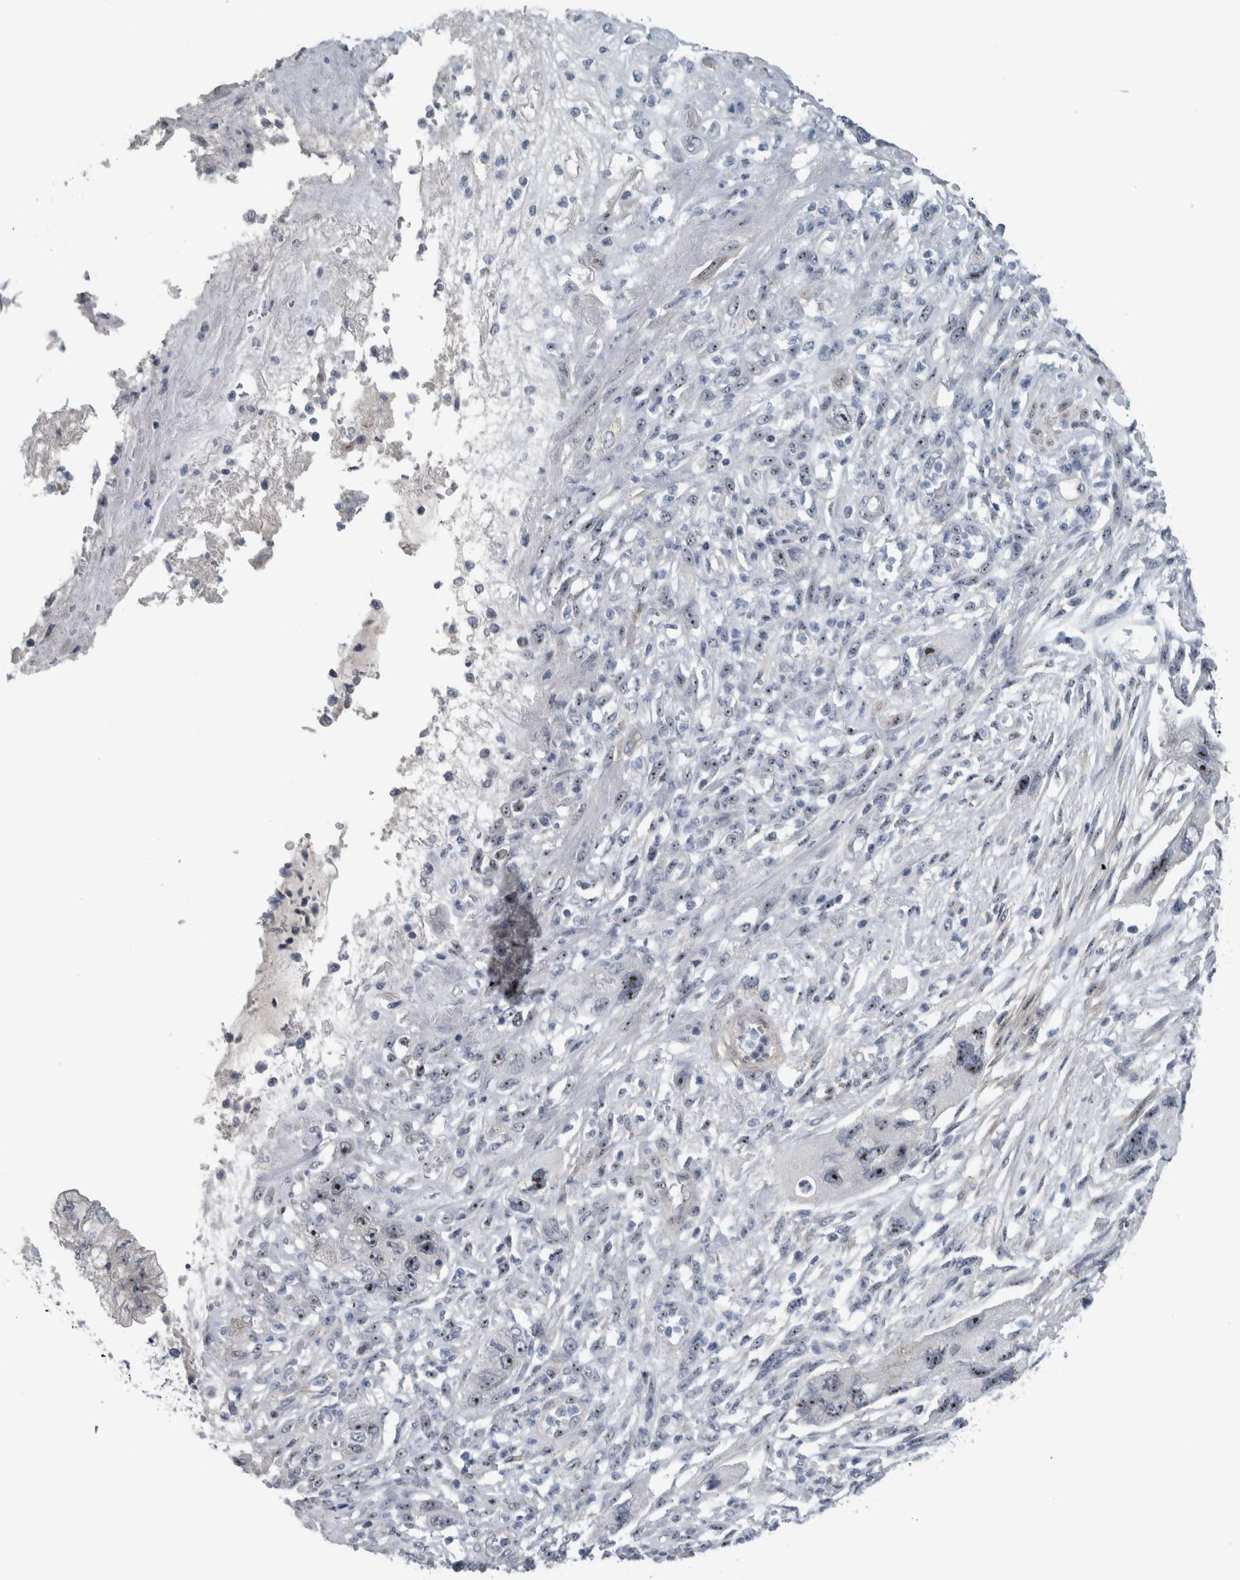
{"staining": {"intensity": "weak", "quantity": "25%-75%", "location": "nuclear"}, "tissue": "pancreatic cancer", "cell_type": "Tumor cells", "image_type": "cancer", "snomed": [{"axis": "morphology", "description": "Adenocarcinoma, NOS"}, {"axis": "topography", "description": "Pancreas"}], "caption": "Tumor cells reveal weak nuclear staining in approximately 25%-75% of cells in pancreatic cancer.", "gene": "UTP6", "patient": {"sex": "female", "age": 73}}